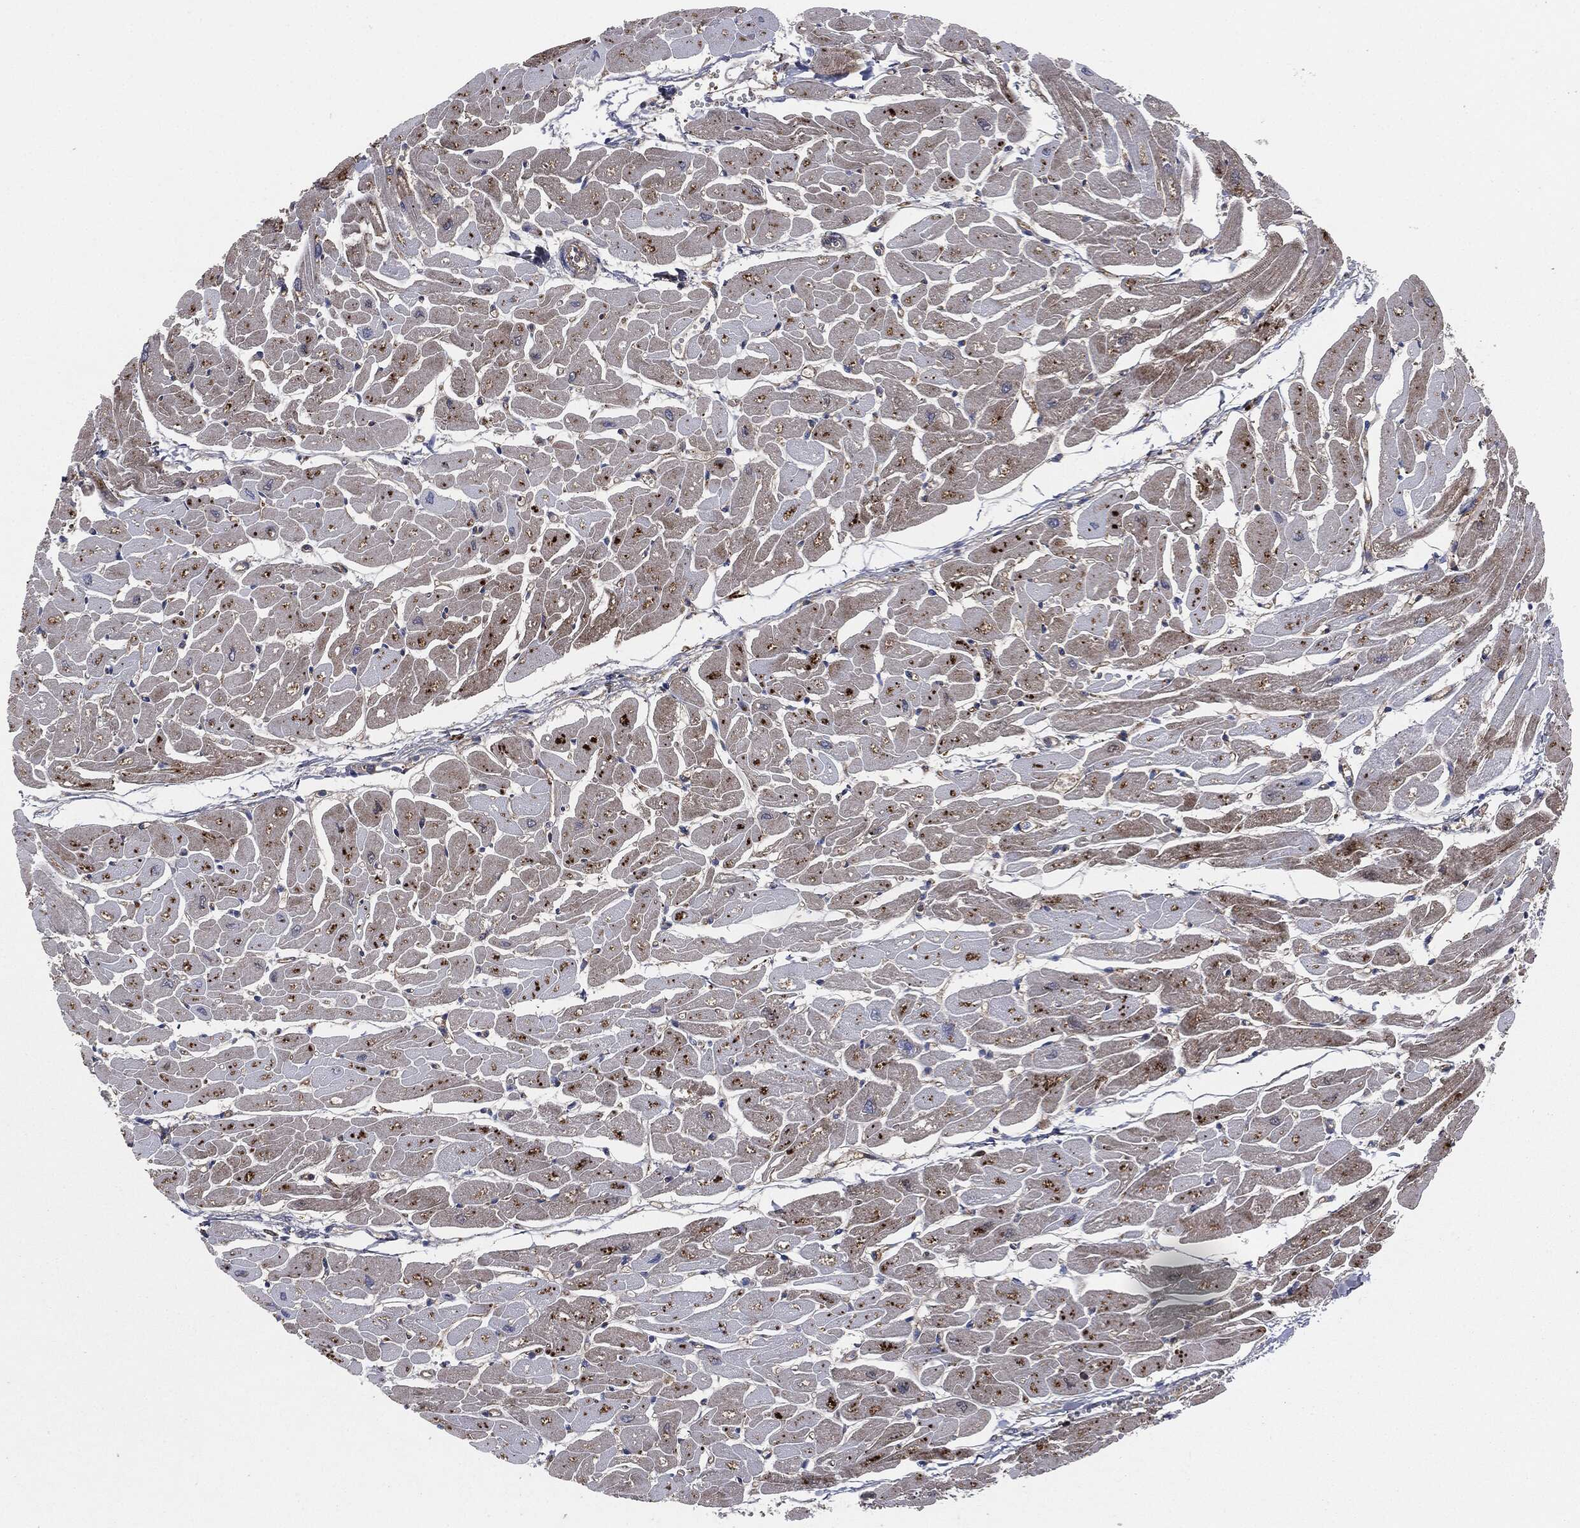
{"staining": {"intensity": "moderate", "quantity": "<25%", "location": "cytoplasmic/membranous"}, "tissue": "heart muscle", "cell_type": "Cardiomyocytes", "image_type": "normal", "snomed": [{"axis": "morphology", "description": "Normal tissue, NOS"}, {"axis": "topography", "description": "Heart"}], "caption": "Brown immunohistochemical staining in unremarkable heart muscle demonstrates moderate cytoplasmic/membranous staining in about <25% of cardiomyocytes.", "gene": "APOB", "patient": {"sex": "male", "age": 57}}